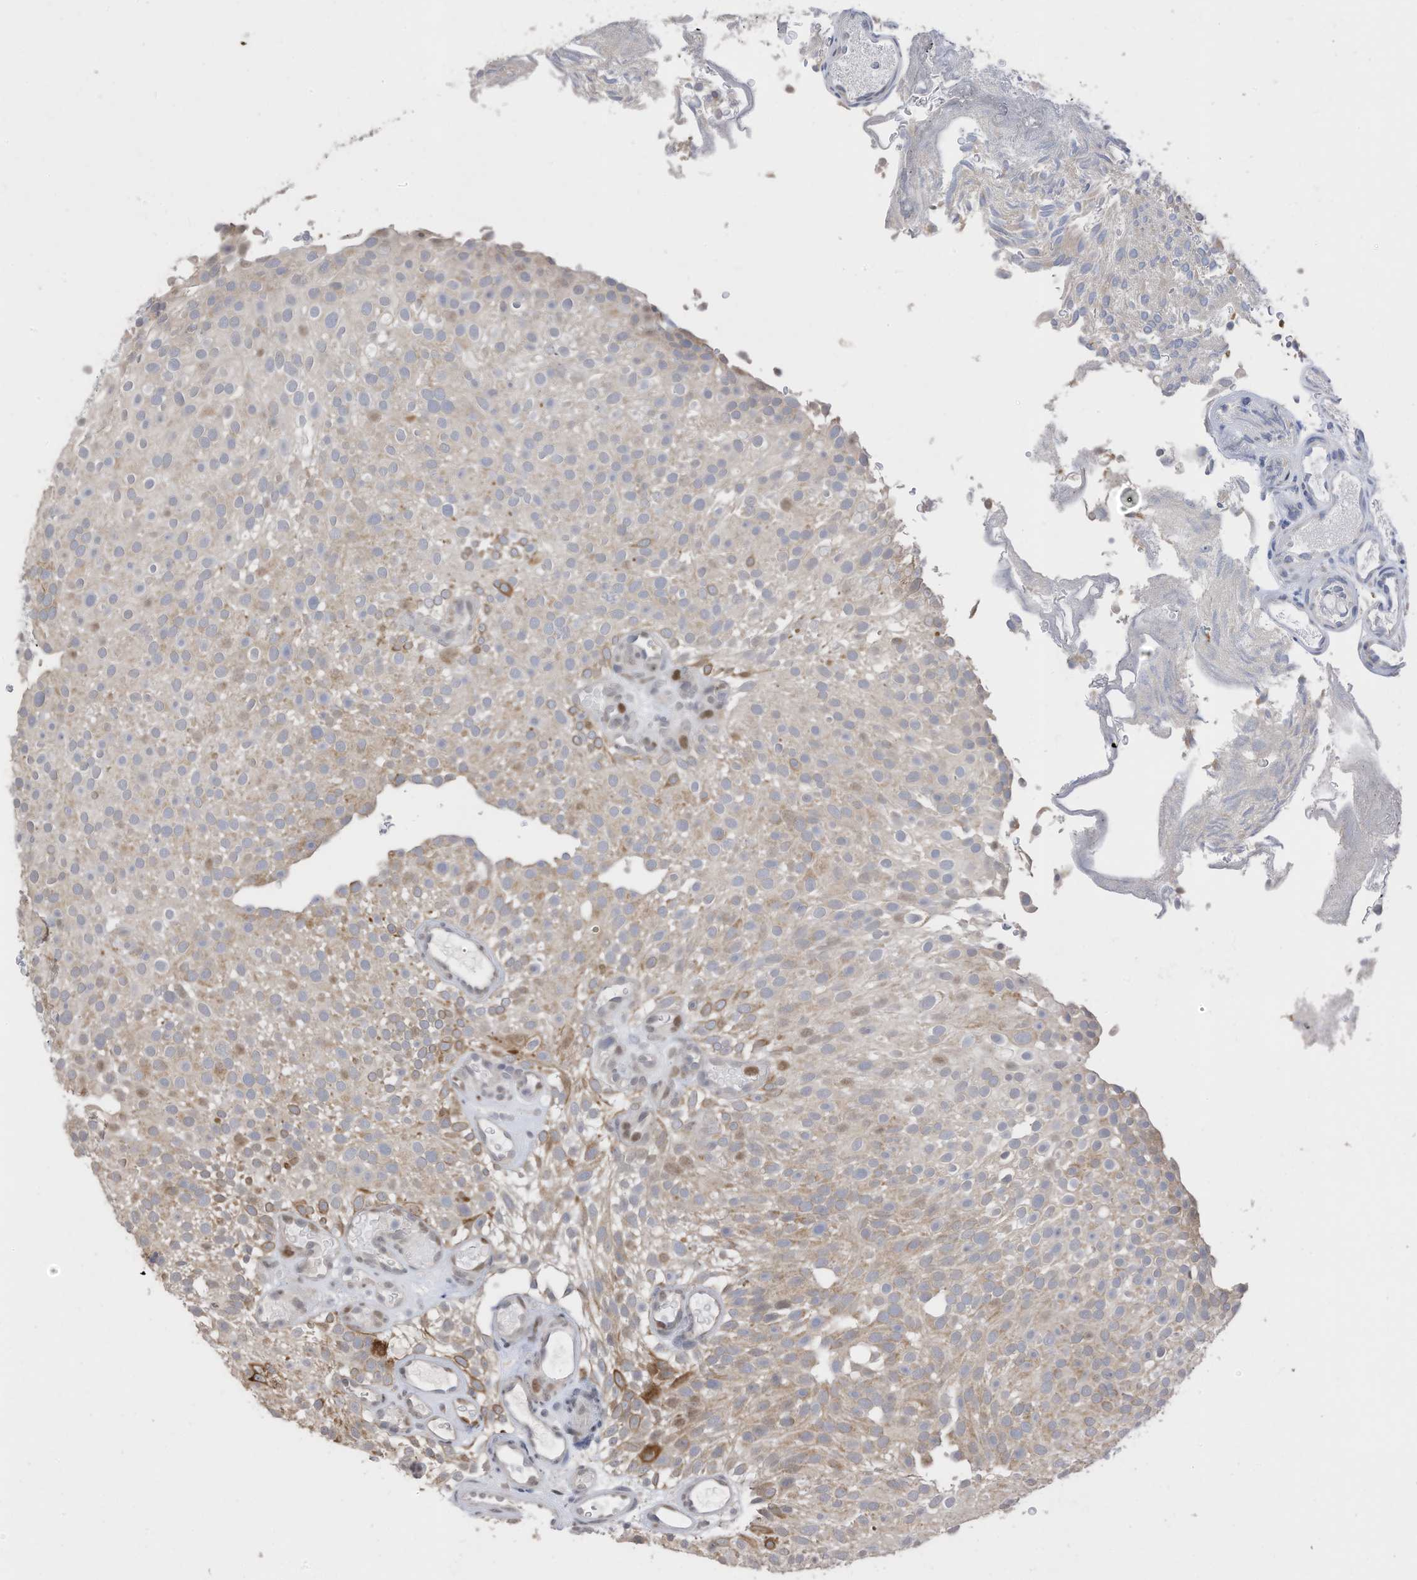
{"staining": {"intensity": "weak", "quantity": "25%-75%", "location": "cytoplasmic/membranous,nuclear"}, "tissue": "urothelial cancer", "cell_type": "Tumor cells", "image_type": "cancer", "snomed": [{"axis": "morphology", "description": "Urothelial carcinoma, Low grade"}, {"axis": "topography", "description": "Urinary bladder"}], "caption": "The immunohistochemical stain labels weak cytoplasmic/membranous and nuclear positivity in tumor cells of urothelial carcinoma (low-grade) tissue.", "gene": "RABL3", "patient": {"sex": "male", "age": 78}}